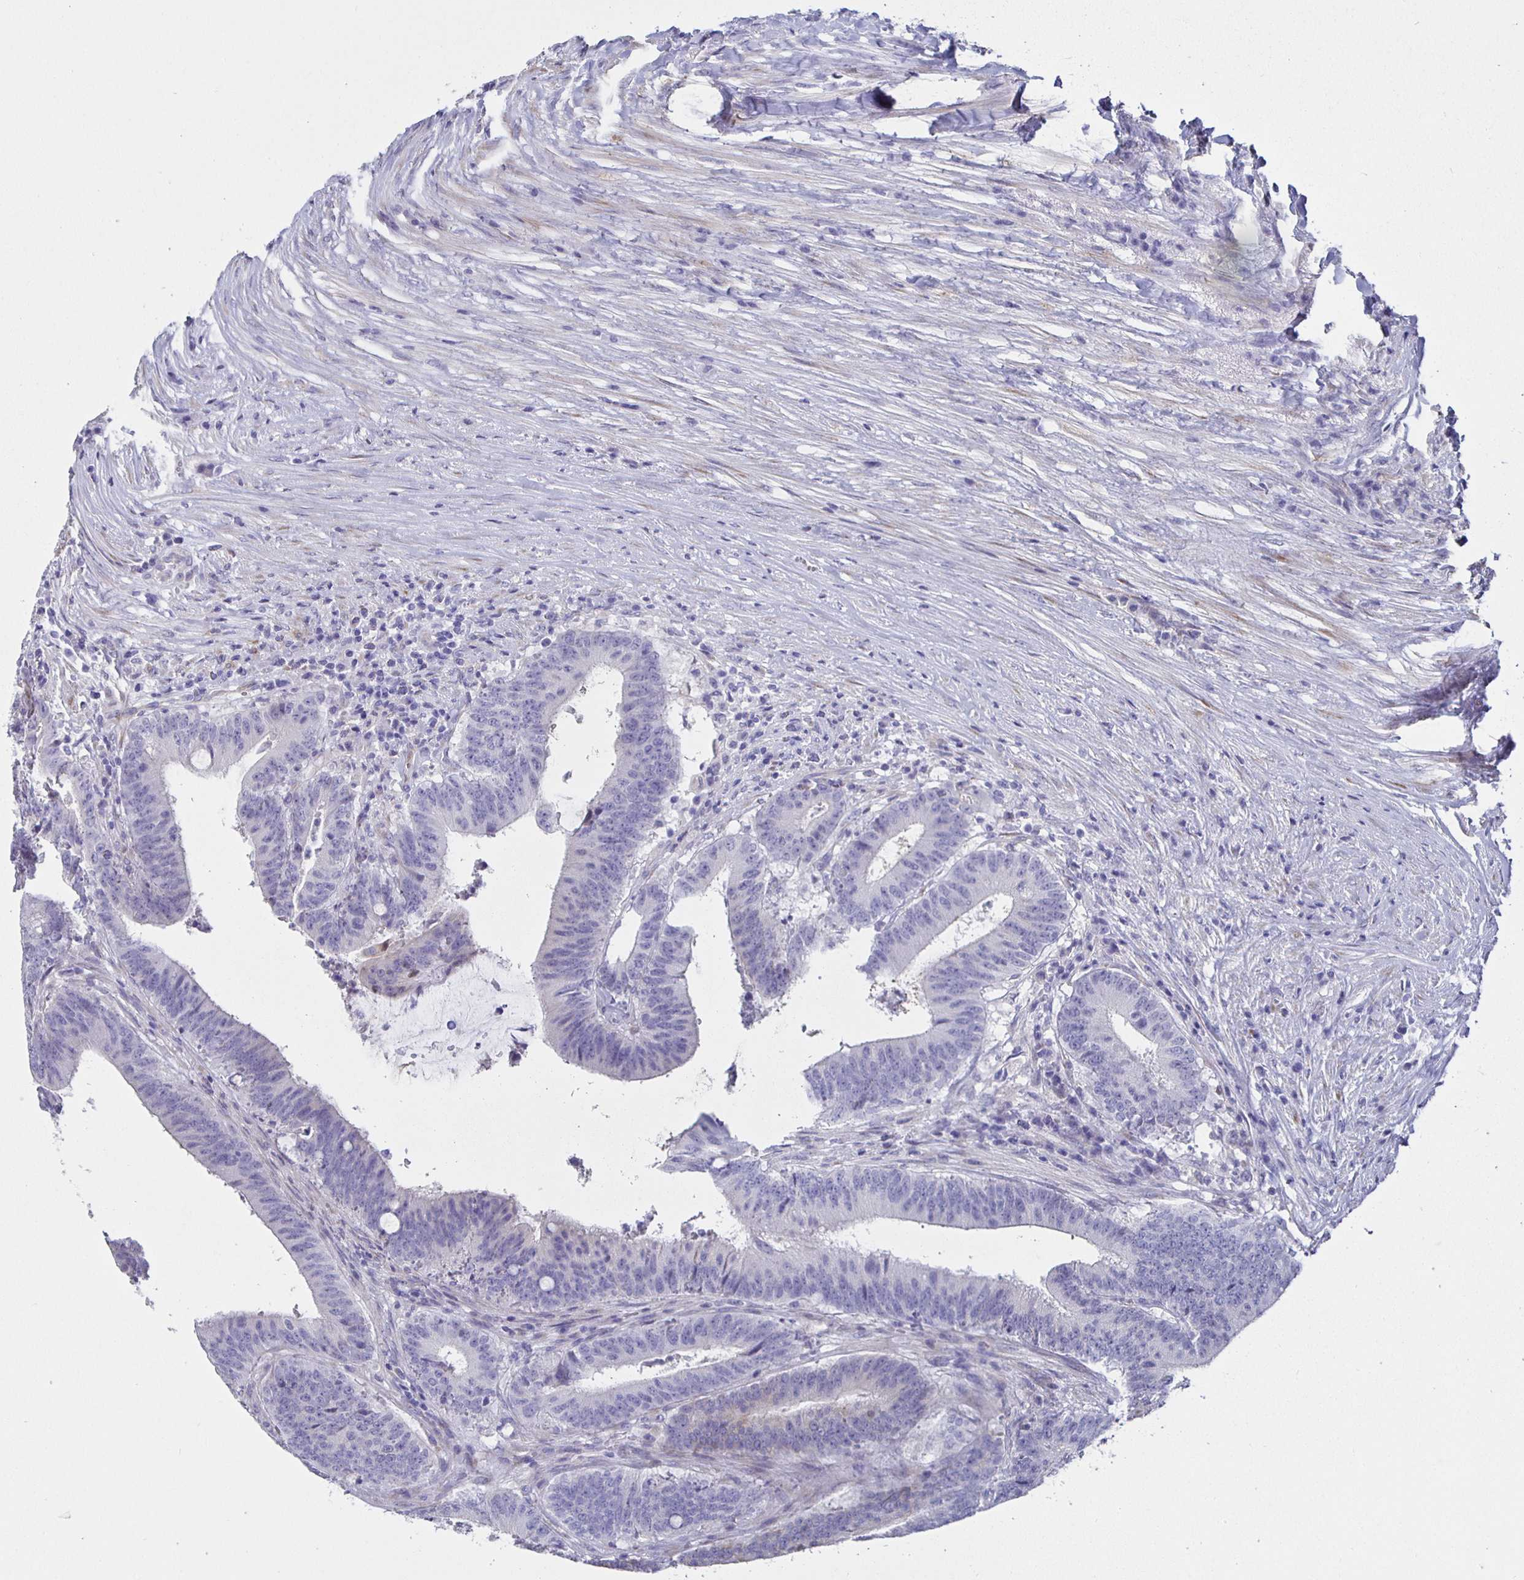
{"staining": {"intensity": "negative", "quantity": "none", "location": "none"}, "tissue": "colorectal cancer", "cell_type": "Tumor cells", "image_type": "cancer", "snomed": [{"axis": "morphology", "description": "Adenocarcinoma, NOS"}, {"axis": "topography", "description": "Colon"}], "caption": "This is a image of immunohistochemistry (IHC) staining of colorectal cancer (adenocarcinoma), which shows no positivity in tumor cells.", "gene": "HSPA4L", "patient": {"sex": "female", "age": 43}}